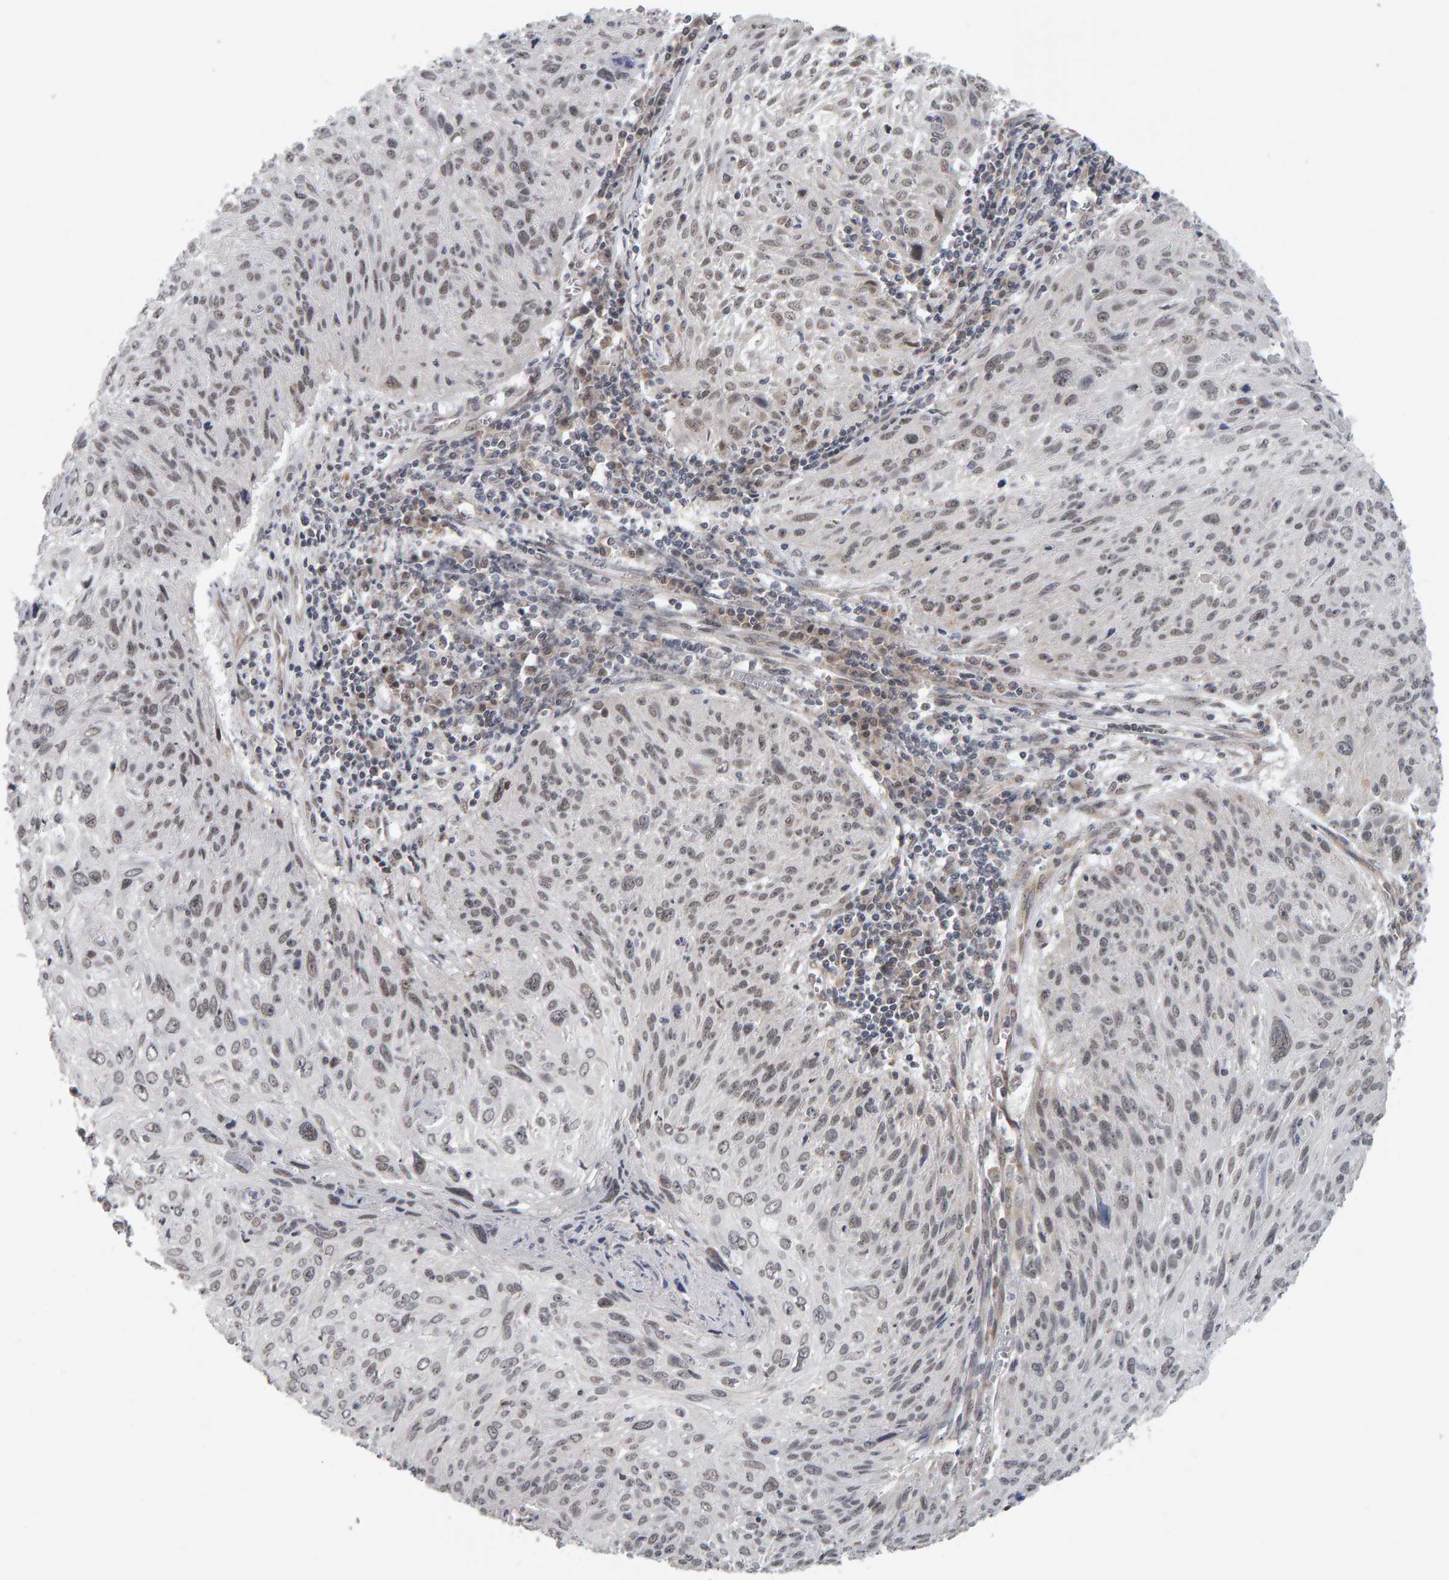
{"staining": {"intensity": "weak", "quantity": "25%-75%", "location": "nuclear"}, "tissue": "cervical cancer", "cell_type": "Tumor cells", "image_type": "cancer", "snomed": [{"axis": "morphology", "description": "Squamous cell carcinoma, NOS"}, {"axis": "topography", "description": "Cervix"}], "caption": "Immunohistochemical staining of human cervical cancer reveals low levels of weak nuclear protein expression in approximately 25%-75% of tumor cells.", "gene": "DAP3", "patient": {"sex": "female", "age": 51}}